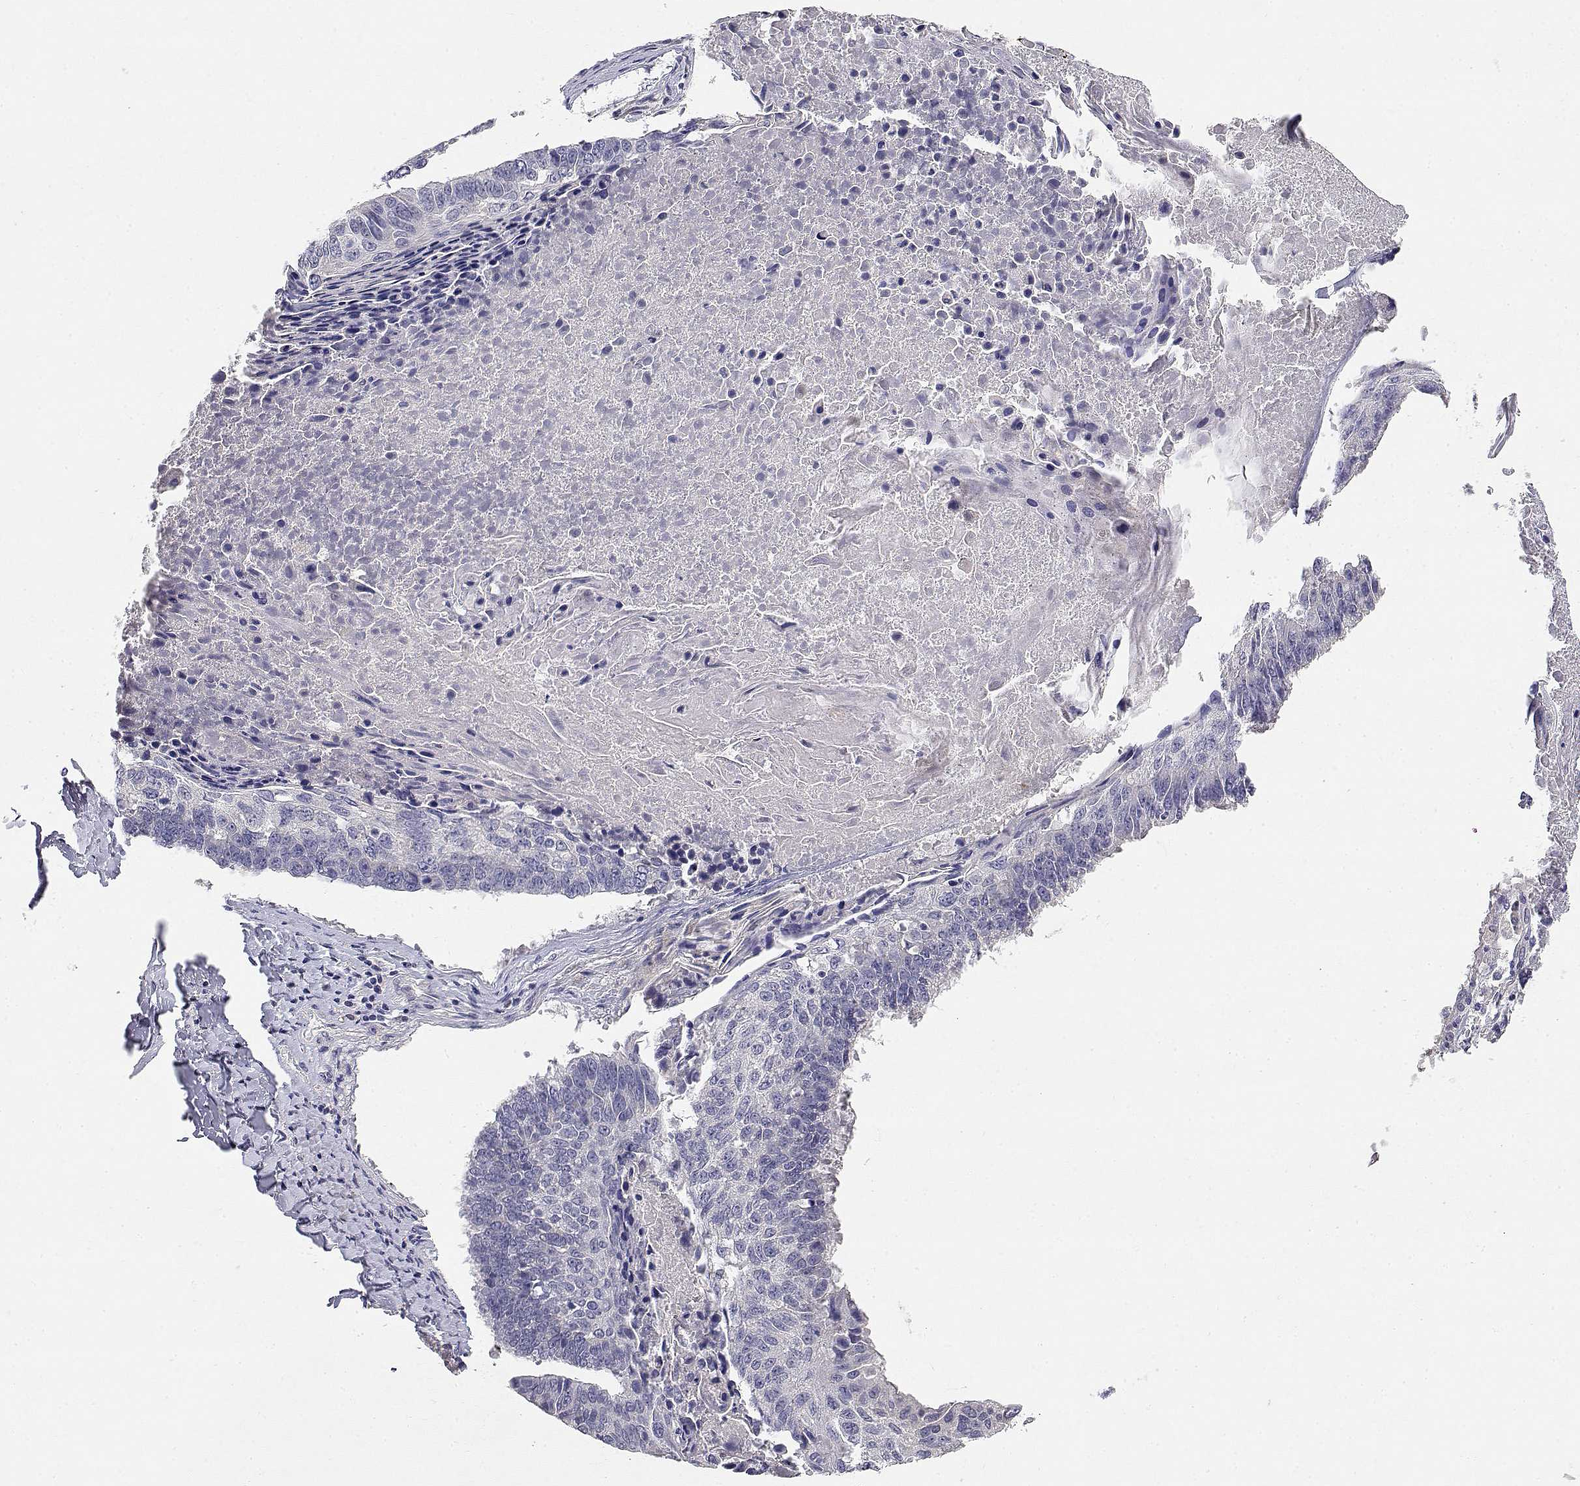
{"staining": {"intensity": "negative", "quantity": "none", "location": "none"}, "tissue": "lung cancer", "cell_type": "Tumor cells", "image_type": "cancer", "snomed": [{"axis": "morphology", "description": "Squamous cell carcinoma, NOS"}, {"axis": "topography", "description": "Lung"}], "caption": "There is no significant positivity in tumor cells of lung squamous cell carcinoma. (DAB immunohistochemistry (IHC), high magnification).", "gene": "ADA", "patient": {"sex": "male", "age": 73}}